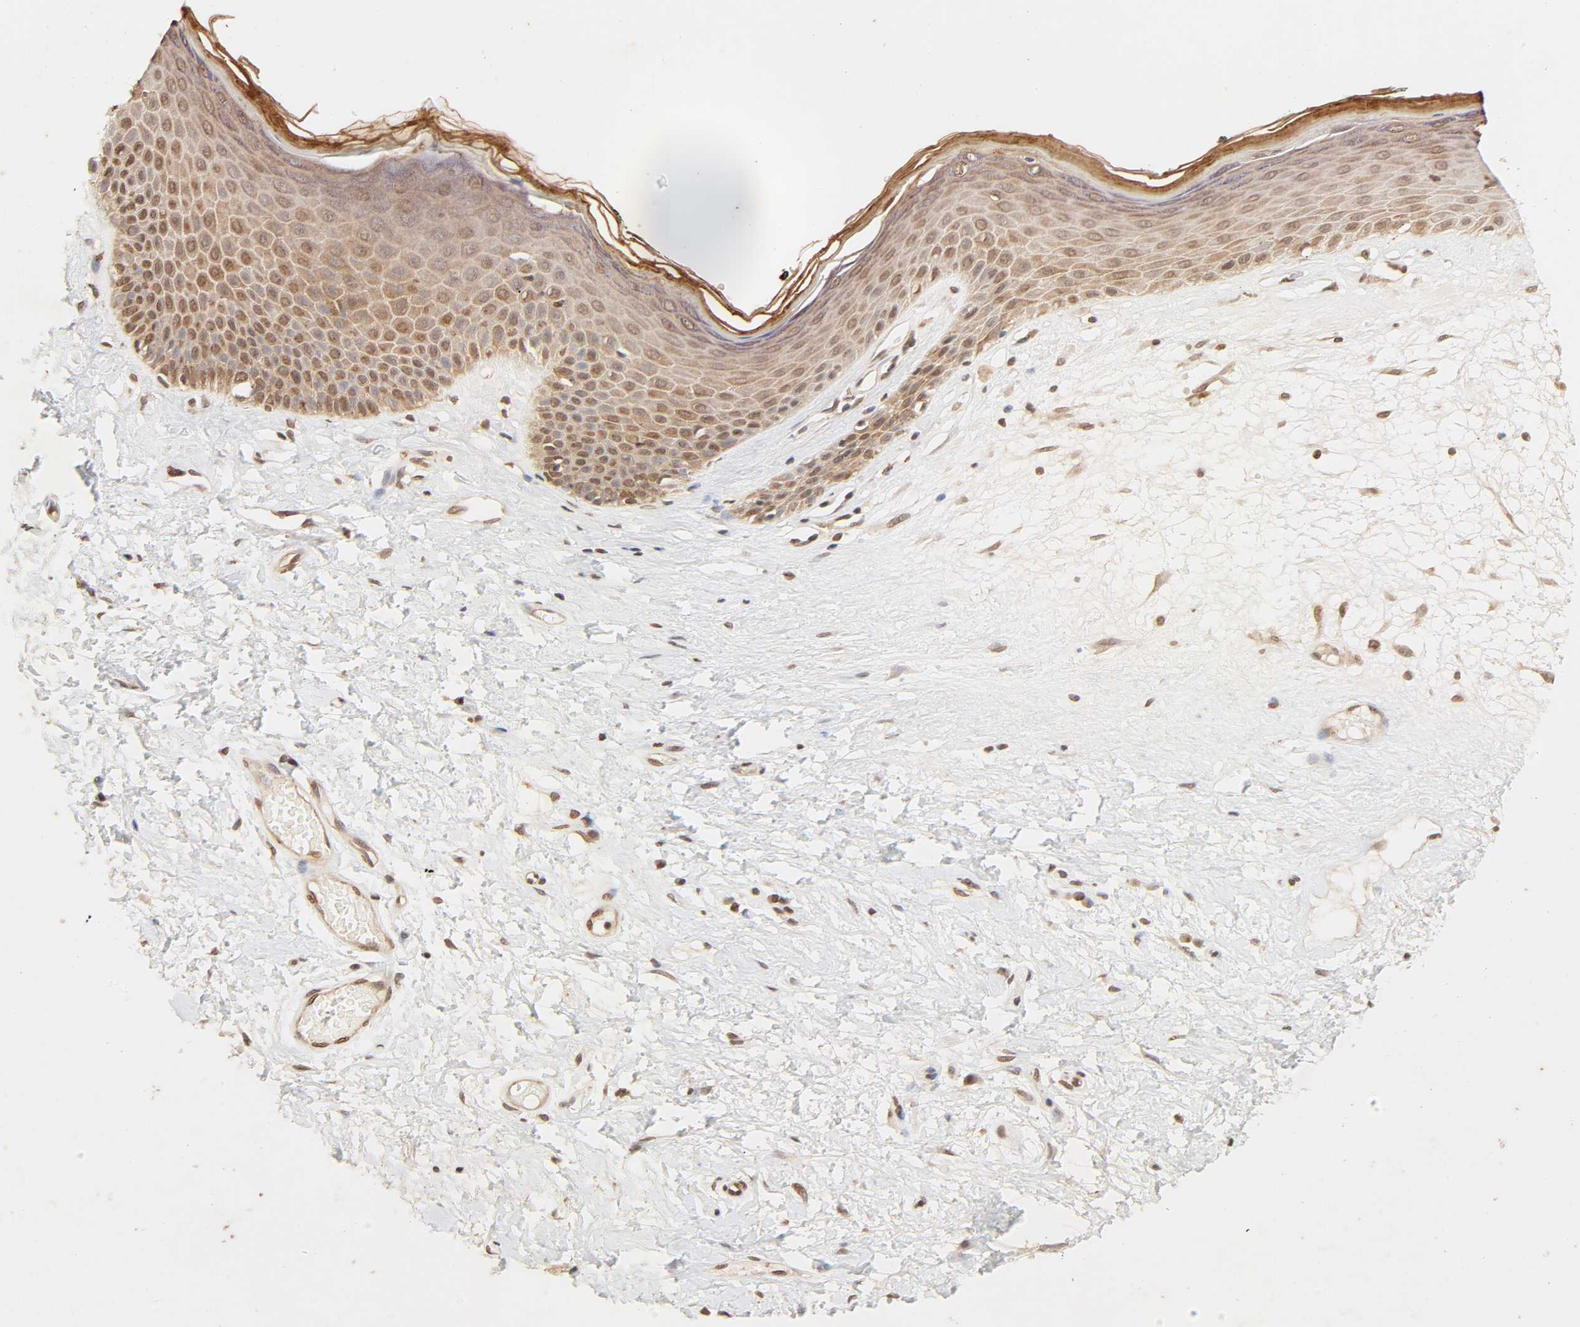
{"staining": {"intensity": "strong", "quantity": ">75%", "location": "cytoplasmic/membranous,nuclear"}, "tissue": "skin", "cell_type": "Epidermal cells", "image_type": "normal", "snomed": [{"axis": "morphology", "description": "Normal tissue, NOS"}, {"axis": "morphology", "description": "Inflammation, NOS"}, {"axis": "topography", "description": "Vulva"}], "caption": "Benign skin exhibits strong cytoplasmic/membranous,nuclear staining in approximately >75% of epidermal cells.", "gene": "TBL1X", "patient": {"sex": "female", "age": 84}}